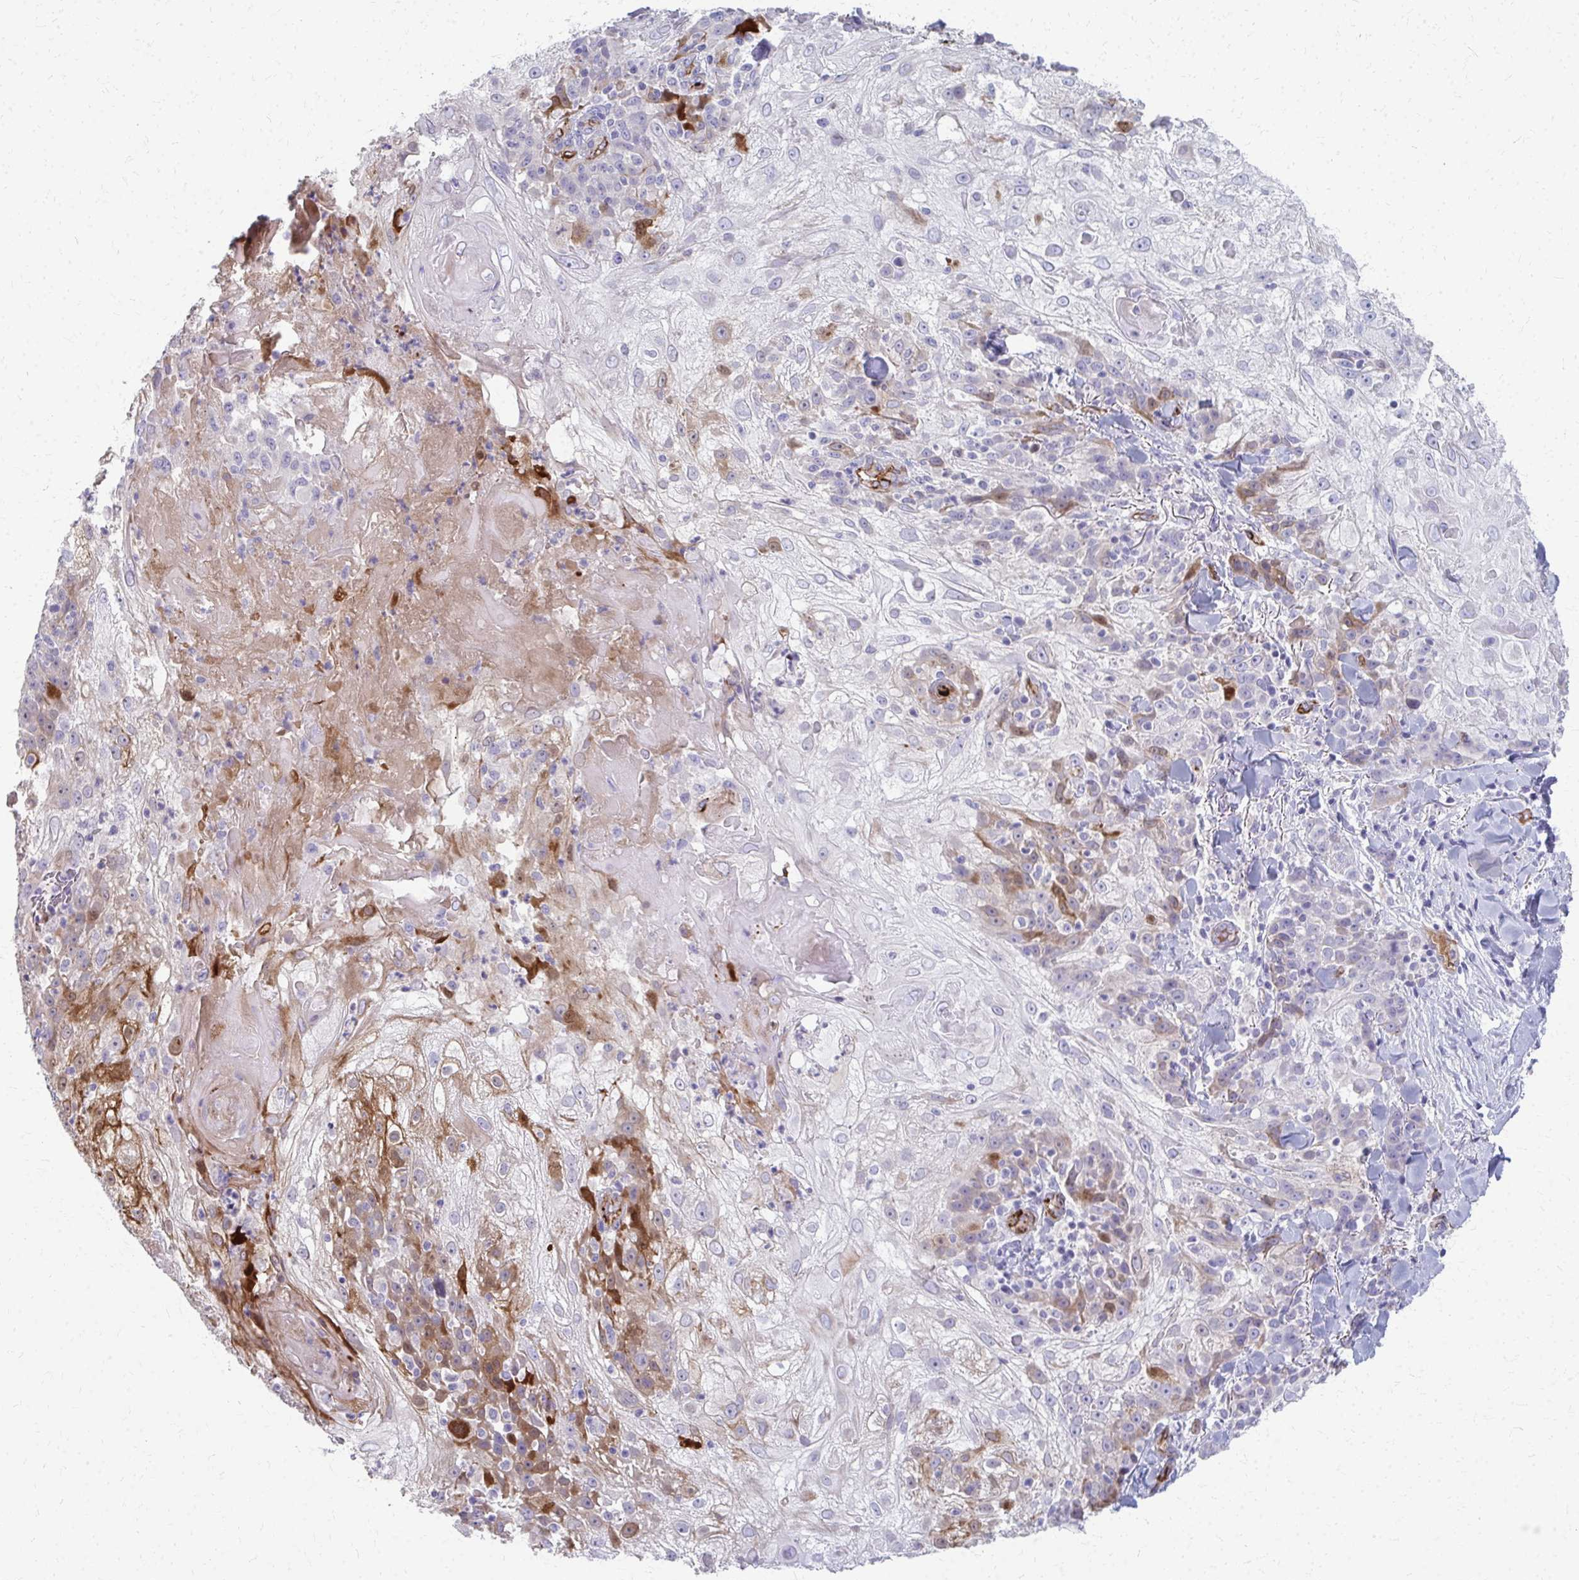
{"staining": {"intensity": "moderate", "quantity": "<25%", "location": "cytoplasmic/membranous"}, "tissue": "skin cancer", "cell_type": "Tumor cells", "image_type": "cancer", "snomed": [{"axis": "morphology", "description": "Normal tissue, NOS"}, {"axis": "morphology", "description": "Squamous cell carcinoma, NOS"}, {"axis": "topography", "description": "Skin"}], "caption": "Immunohistochemistry (IHC) histopathology image of skin squamous cell carcinoma stained for a protein (brown), which shows low levels of moderate cytoplasmic/membranous staining in about <25% of tumor cells.", "gene": "ADIPOQ", "patient": {"sex": "female", "age": 83}}